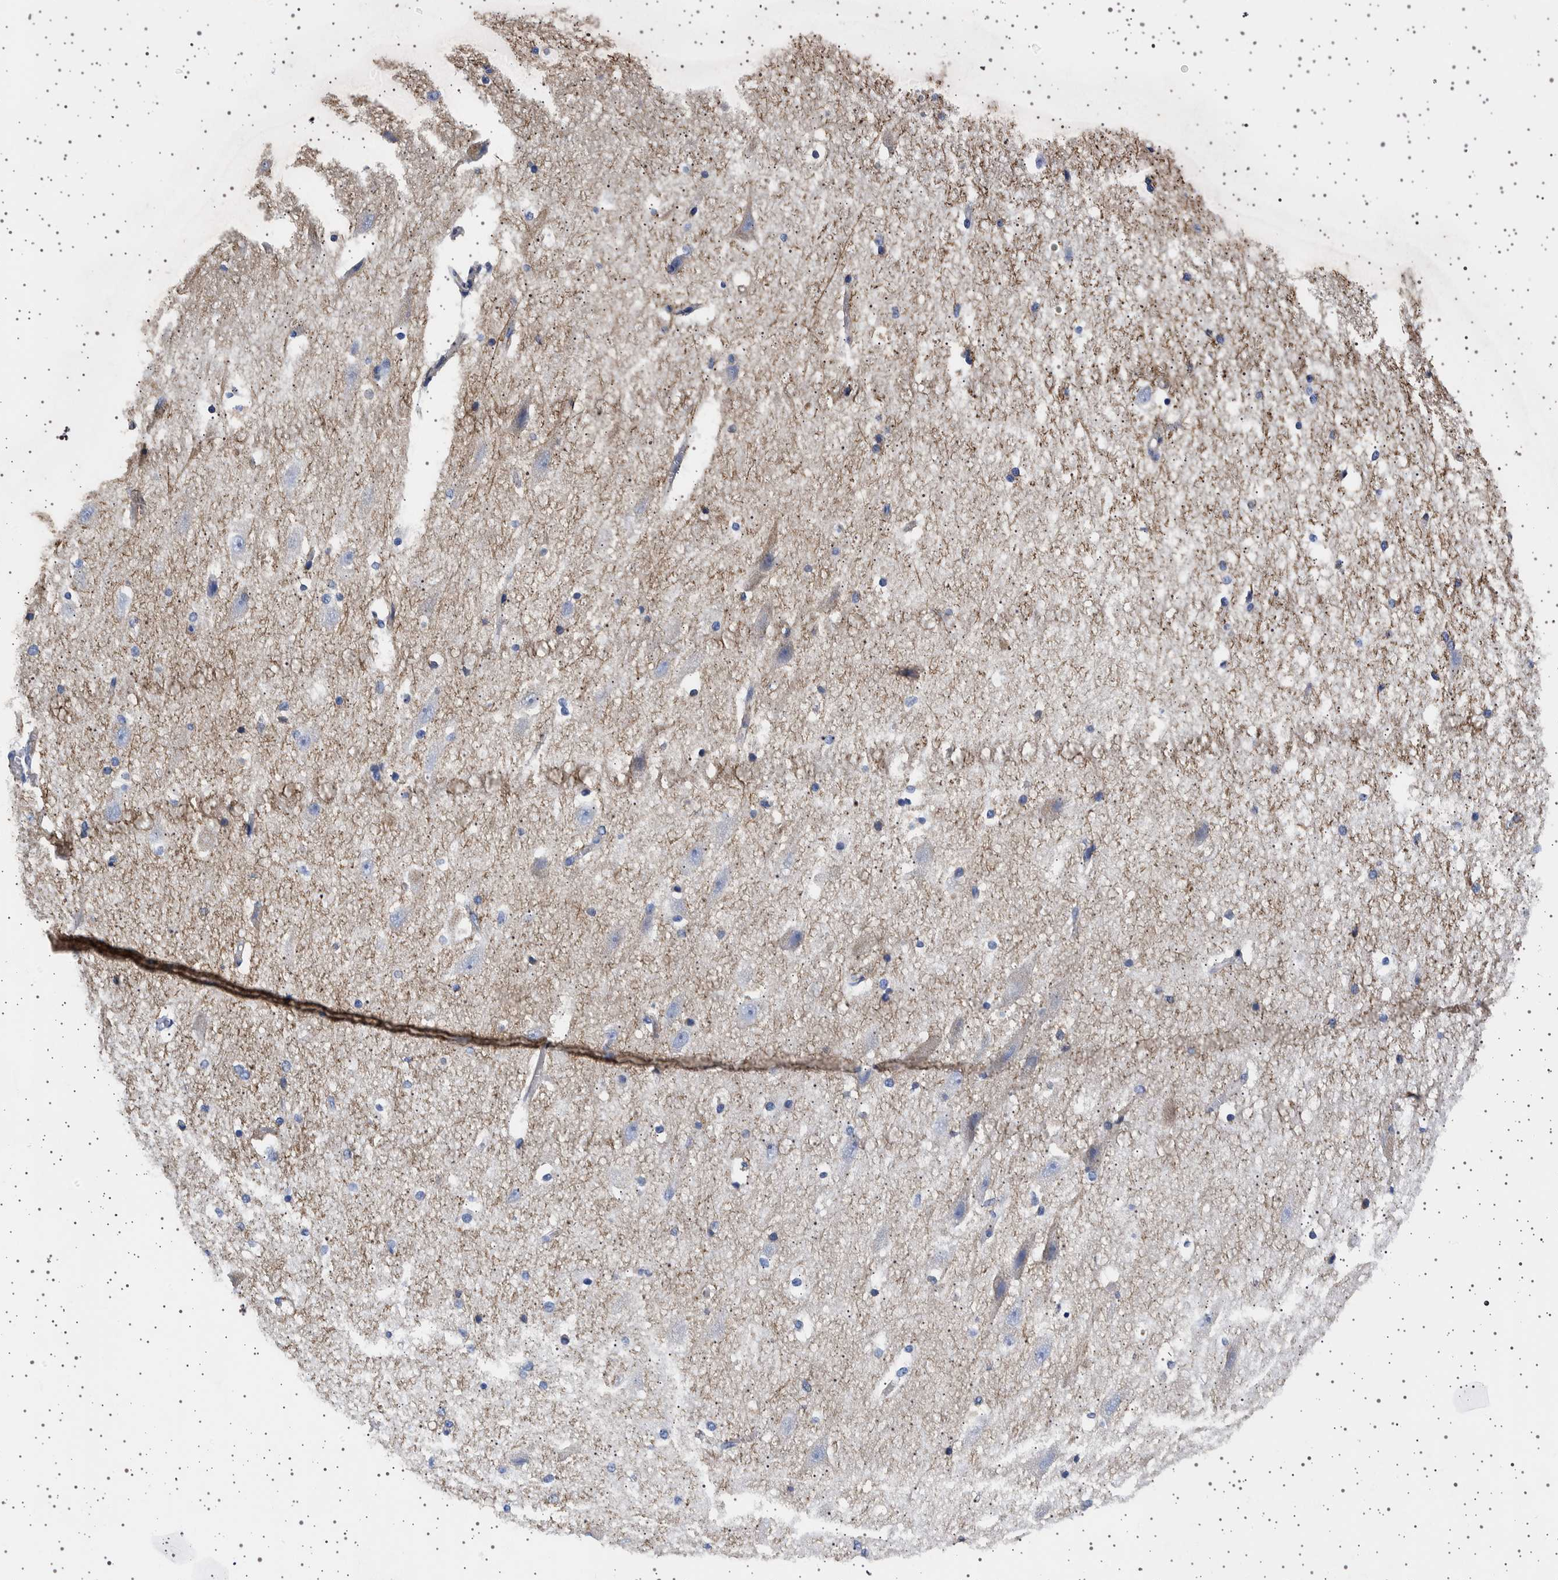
{"staining": {"intensity": "negative", "quantity": "none", "location": "none"}, "tissue": "hippocampus", "cell_type": "Glial cells", "image_type": "normal", "snomed": [{"axis": "morphology", "description": "Normal tissue, NOS"}, {"axis": "topography", "description": "Hippocampus"}], "caption": "Histopathology image shows no significant protein staining in glial cells of normal hippocampus.", "gene": "SEPTIN4", "patient": {"sex": "female", "age": 19}}